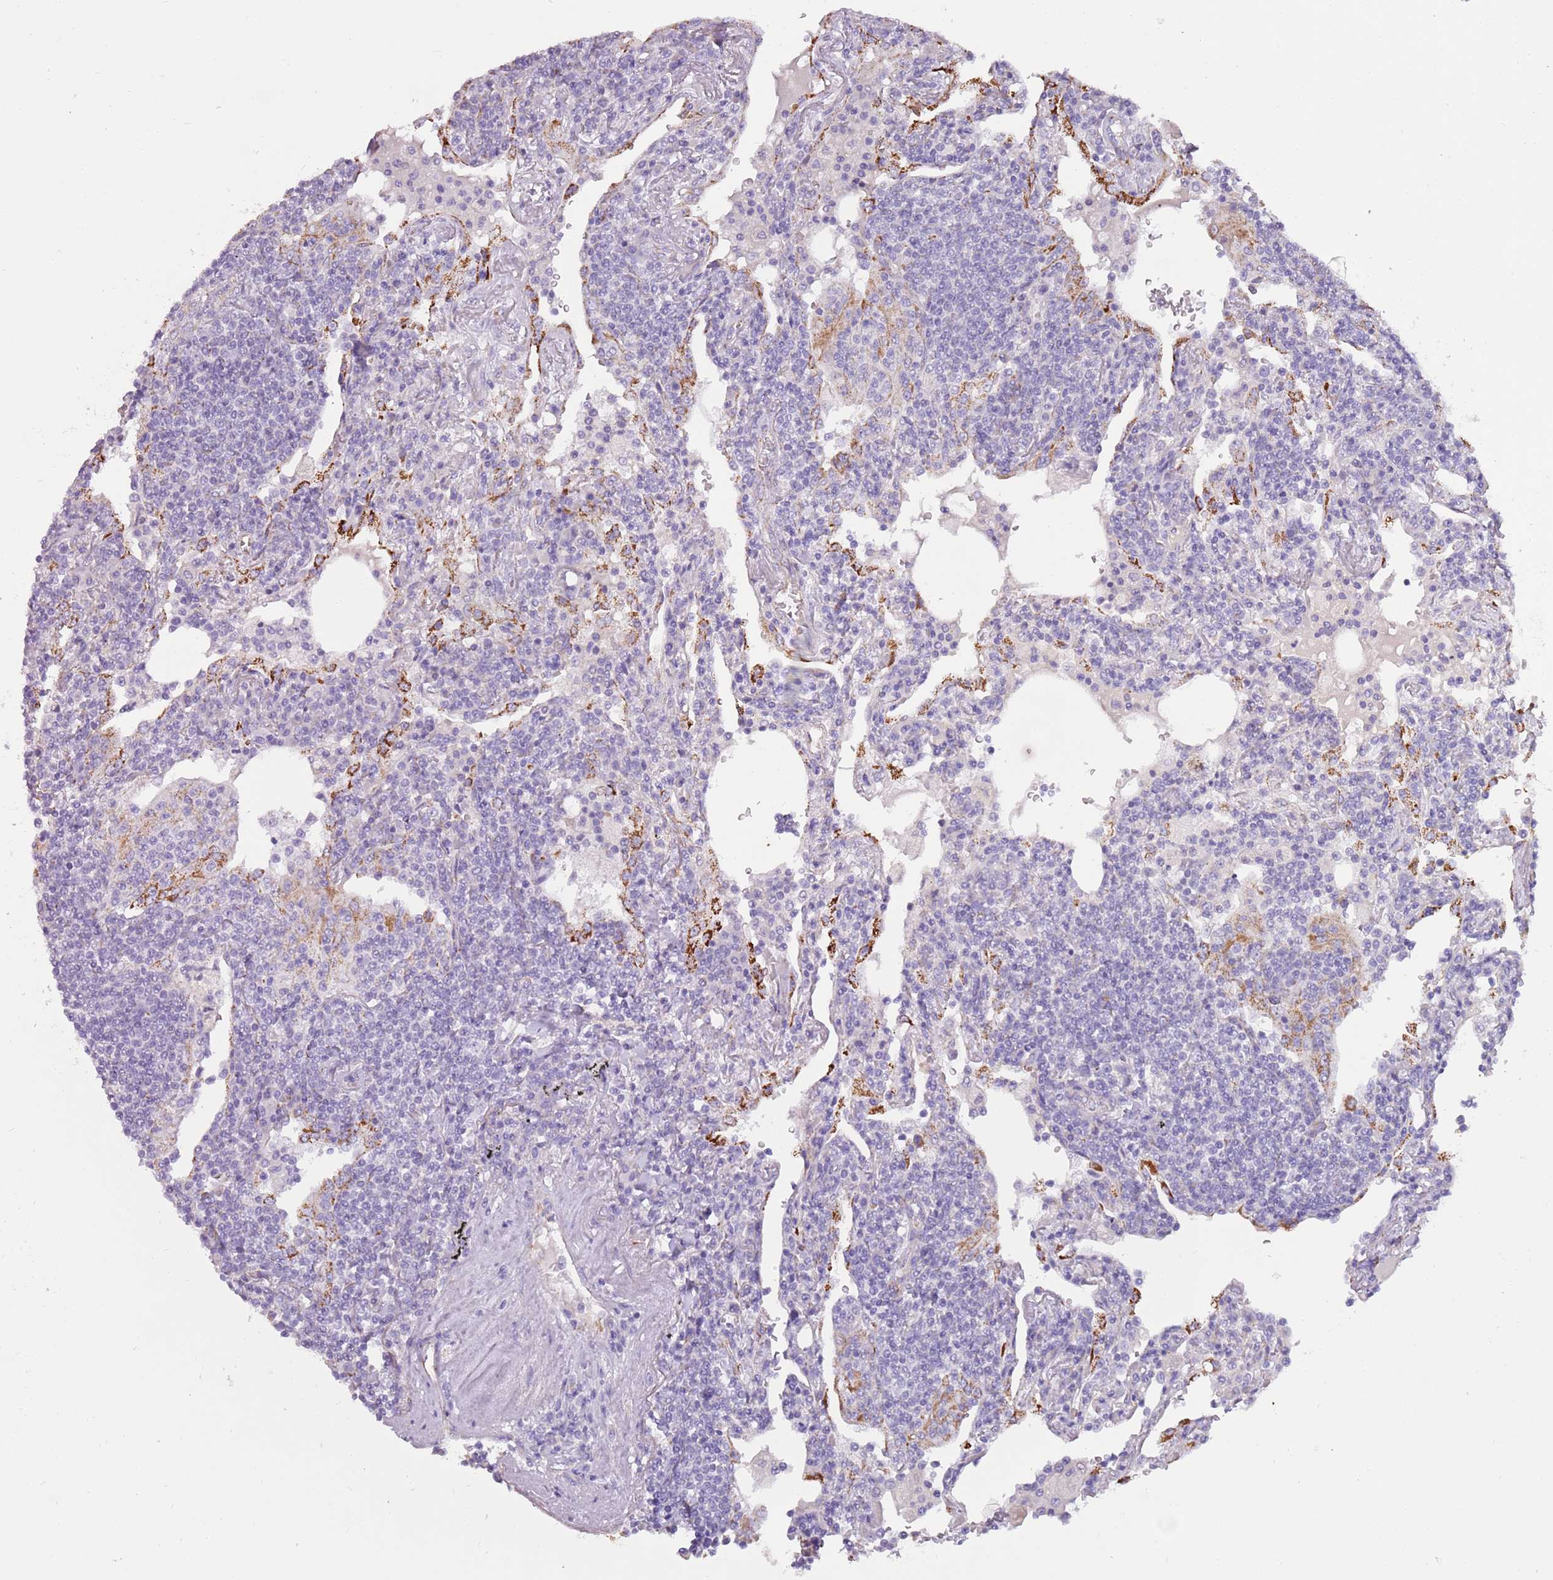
{"staining": {"intensity": "negative", "quantity": "none", "location": "none"}, "tissue": "lymphoma", "cell_type": "Tumor cells", "image_type": "cancer", "snomed": [{"axis": "morphology", "description": "Malignant lymphoma, non-Hodgkin's type, Low grade"}, {"axis": "topography", "description": "Lung"}], "caption": "Immunohistochemistry histopathology image of human lymphoma stained for a protein (brown), which shows no positivity in tumor cells.", "gene": "RNF222", "patient": {"sex": "female", "age": 71}}